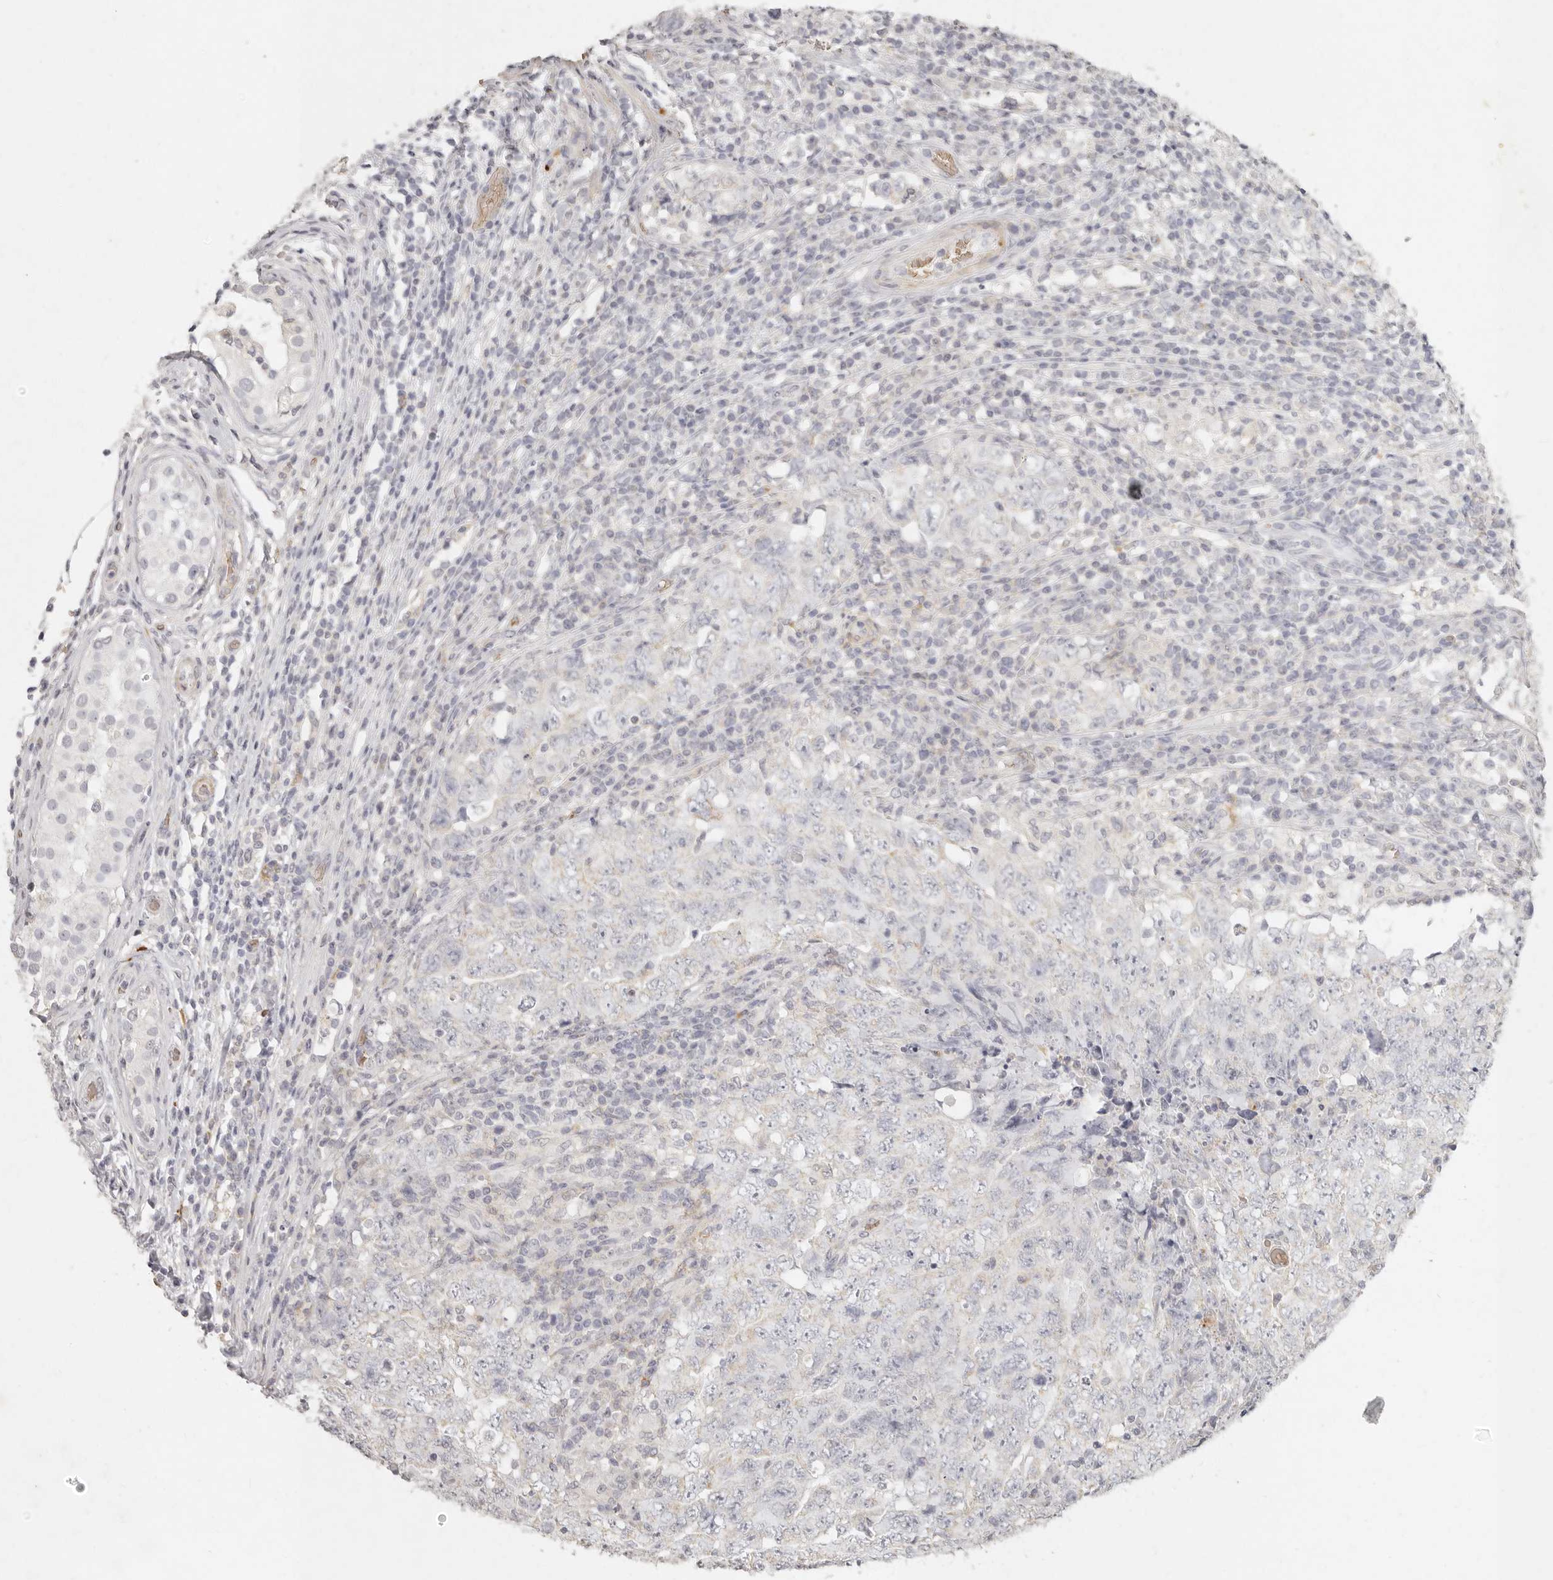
{"staining": {"intensity": "negative", "quantity": "none", "location": "none"}, "tissue": "testis cancer", "cell_type": "Tumor cells", "image_type": "cancer", "snomed": [{"axis": "morphology", "description": "Carcinoma, Embryonal, NOS"}, {"axis": "topography", "description": "Testis"}], "caption": "There is no significant positivity in tumor cells of embryonal carcinoma (testis).", "gene": "NIBAN1", "patient": {"sex": "male", "age": 26}}